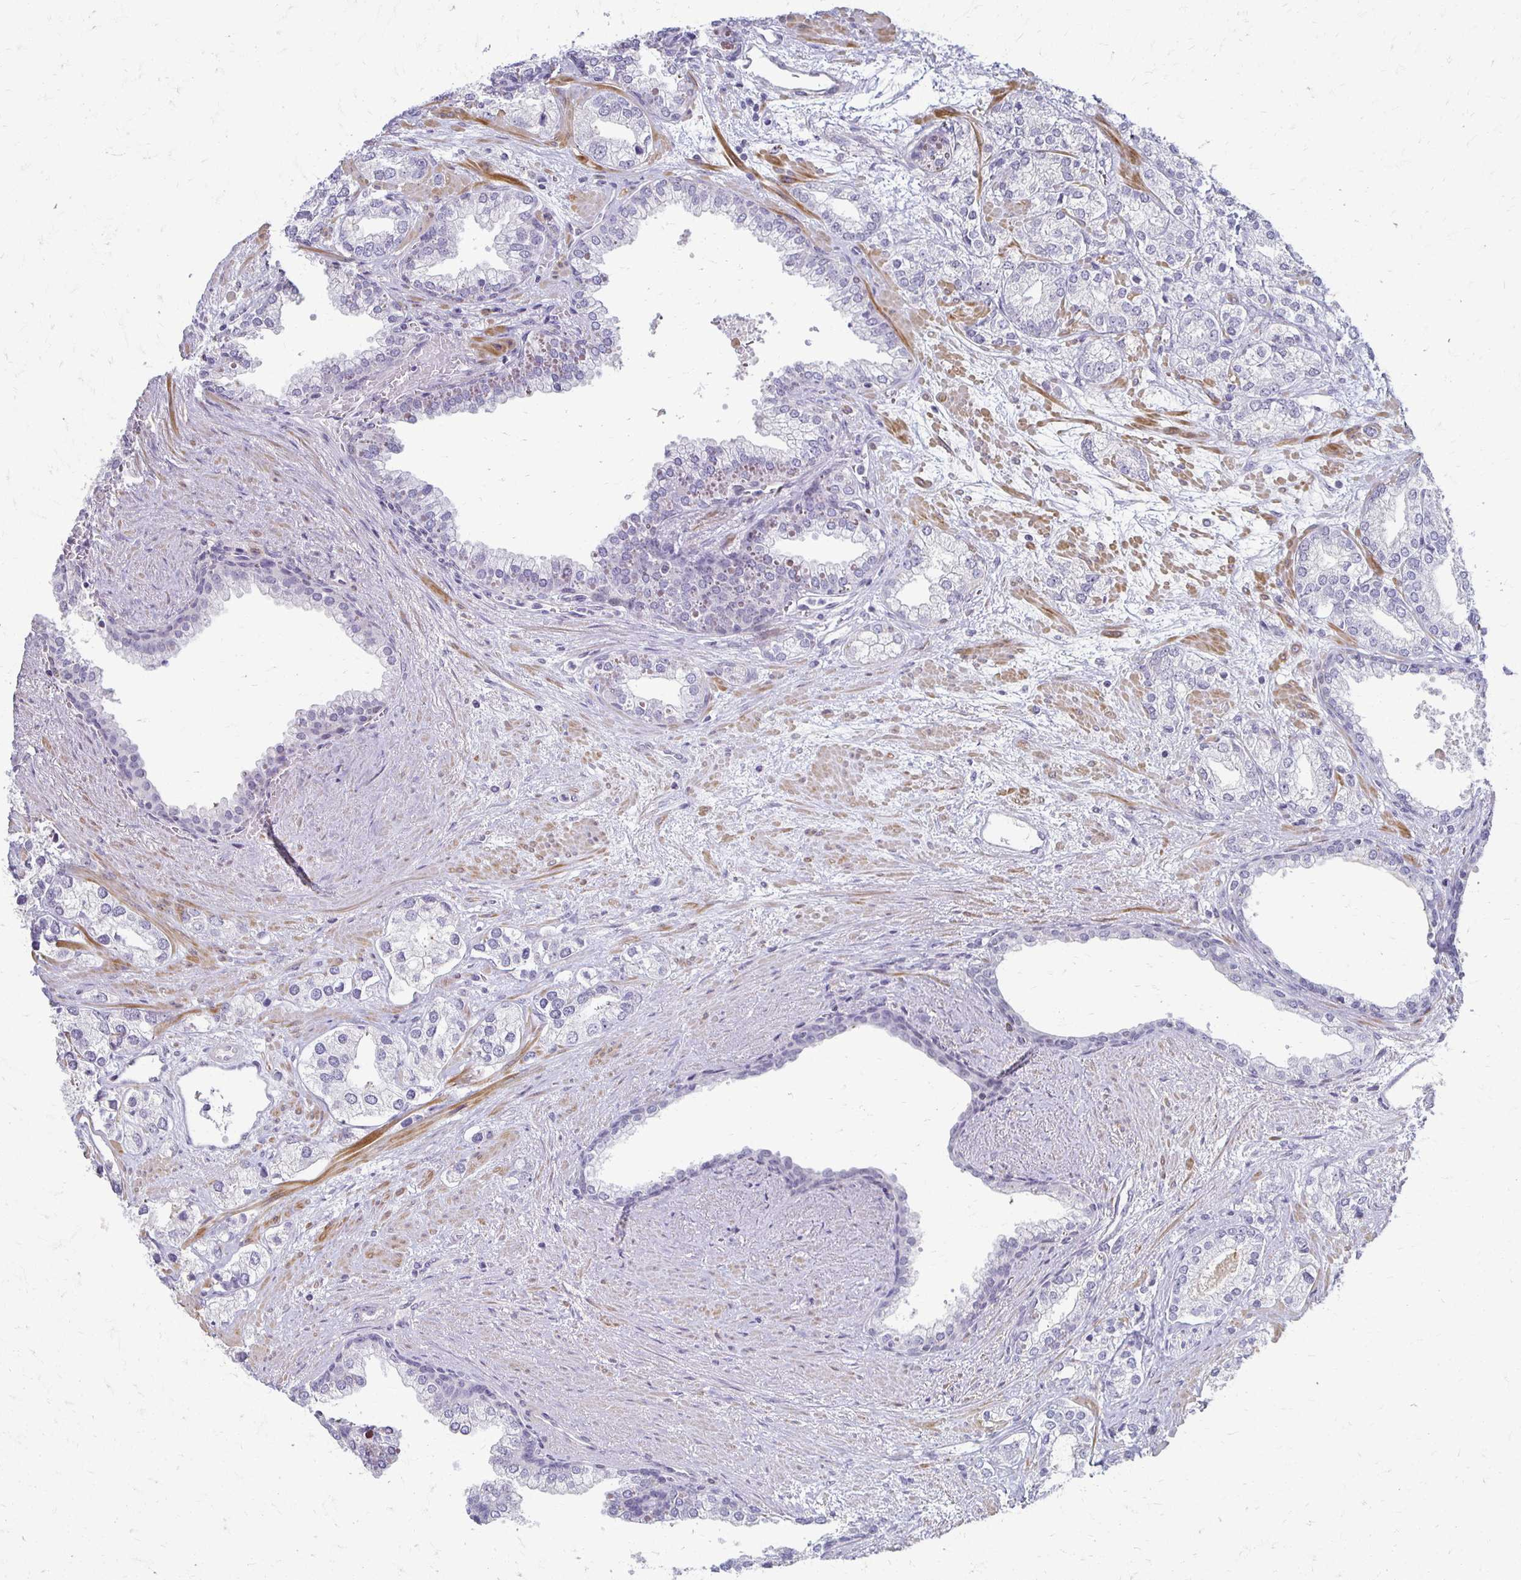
{"staining": {"intensity": "negative", "quantity": "none", "location": "none"}, "tissue": "prostate cancer", "cell_type": "Tumor cells", "image_type": "cancer", "snomed": [{"axis": "morphology", "description": "Adenocarcinoma, High grade"}, {"axis": "topography", "description": "Prostate"}], "caption": "Photomicrograph shows no significant protein staining in tumor cells of prostate cancer (adenocarcinoma (high-grade)).", "gene": "FOXO4", "patient": {"sex": "male", "age": 58}}